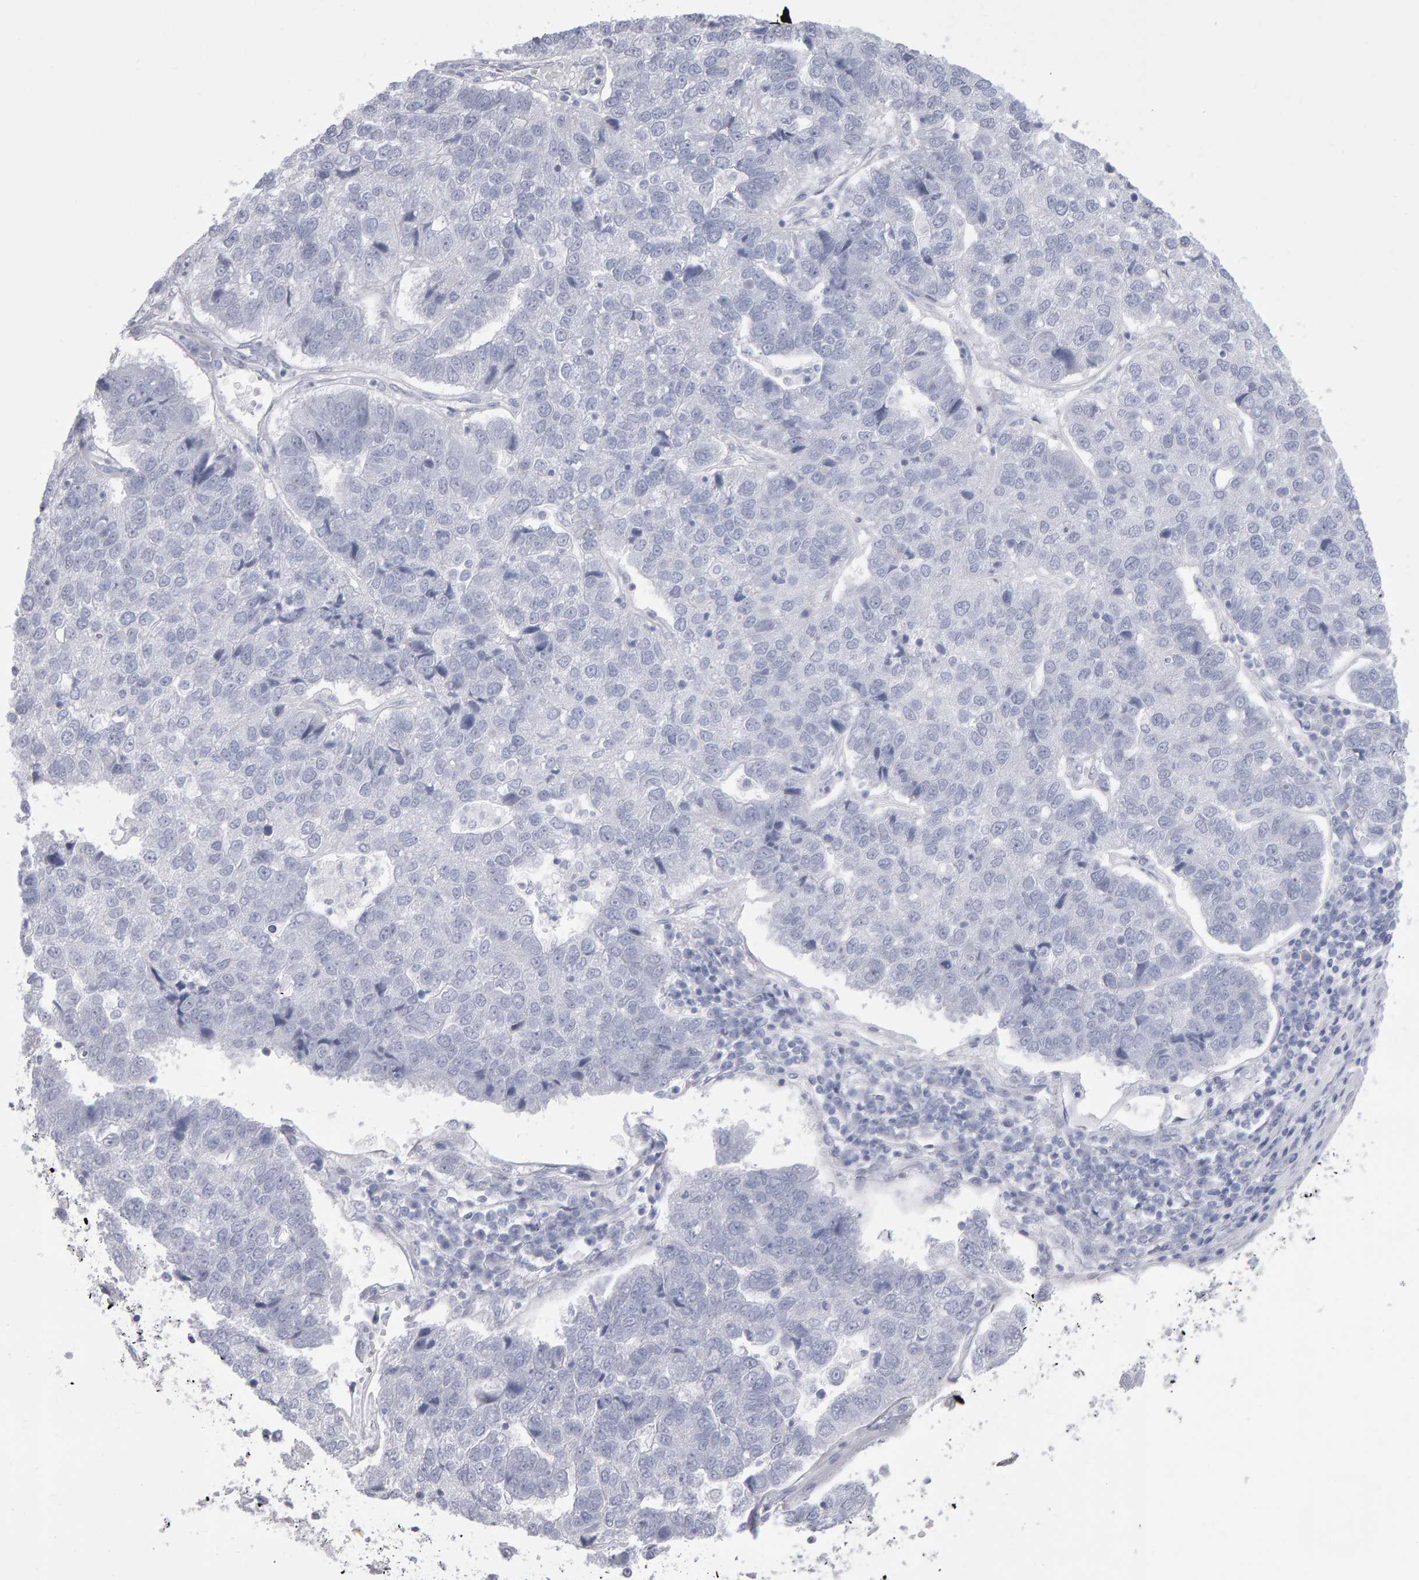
{"staining": {"intensity": "negative", "quantity": "none", "location": "none"}, "tissue": "pancreatic cancer", "cell_type": "Tumor cells", "image_type": "cancer", "snomed": [{"axis": "morphology", "description": "Adenocarcinoma, NOS"}, {"axis": "topography", "description": "Pancreas"}], "caption": "DAB (3,3'-diaminobenzidine) immunohistochemical staining of pancreatic adenocarcinoma reveals no significant staining in tumor cells. The staining is performed using DAB (3,3'-diaminobenzidine) brown chromogen with nuclei counter-stained in using hematoxylin.", "gene": "NCDN", "patient": {"sex": "female", "age": 61}}